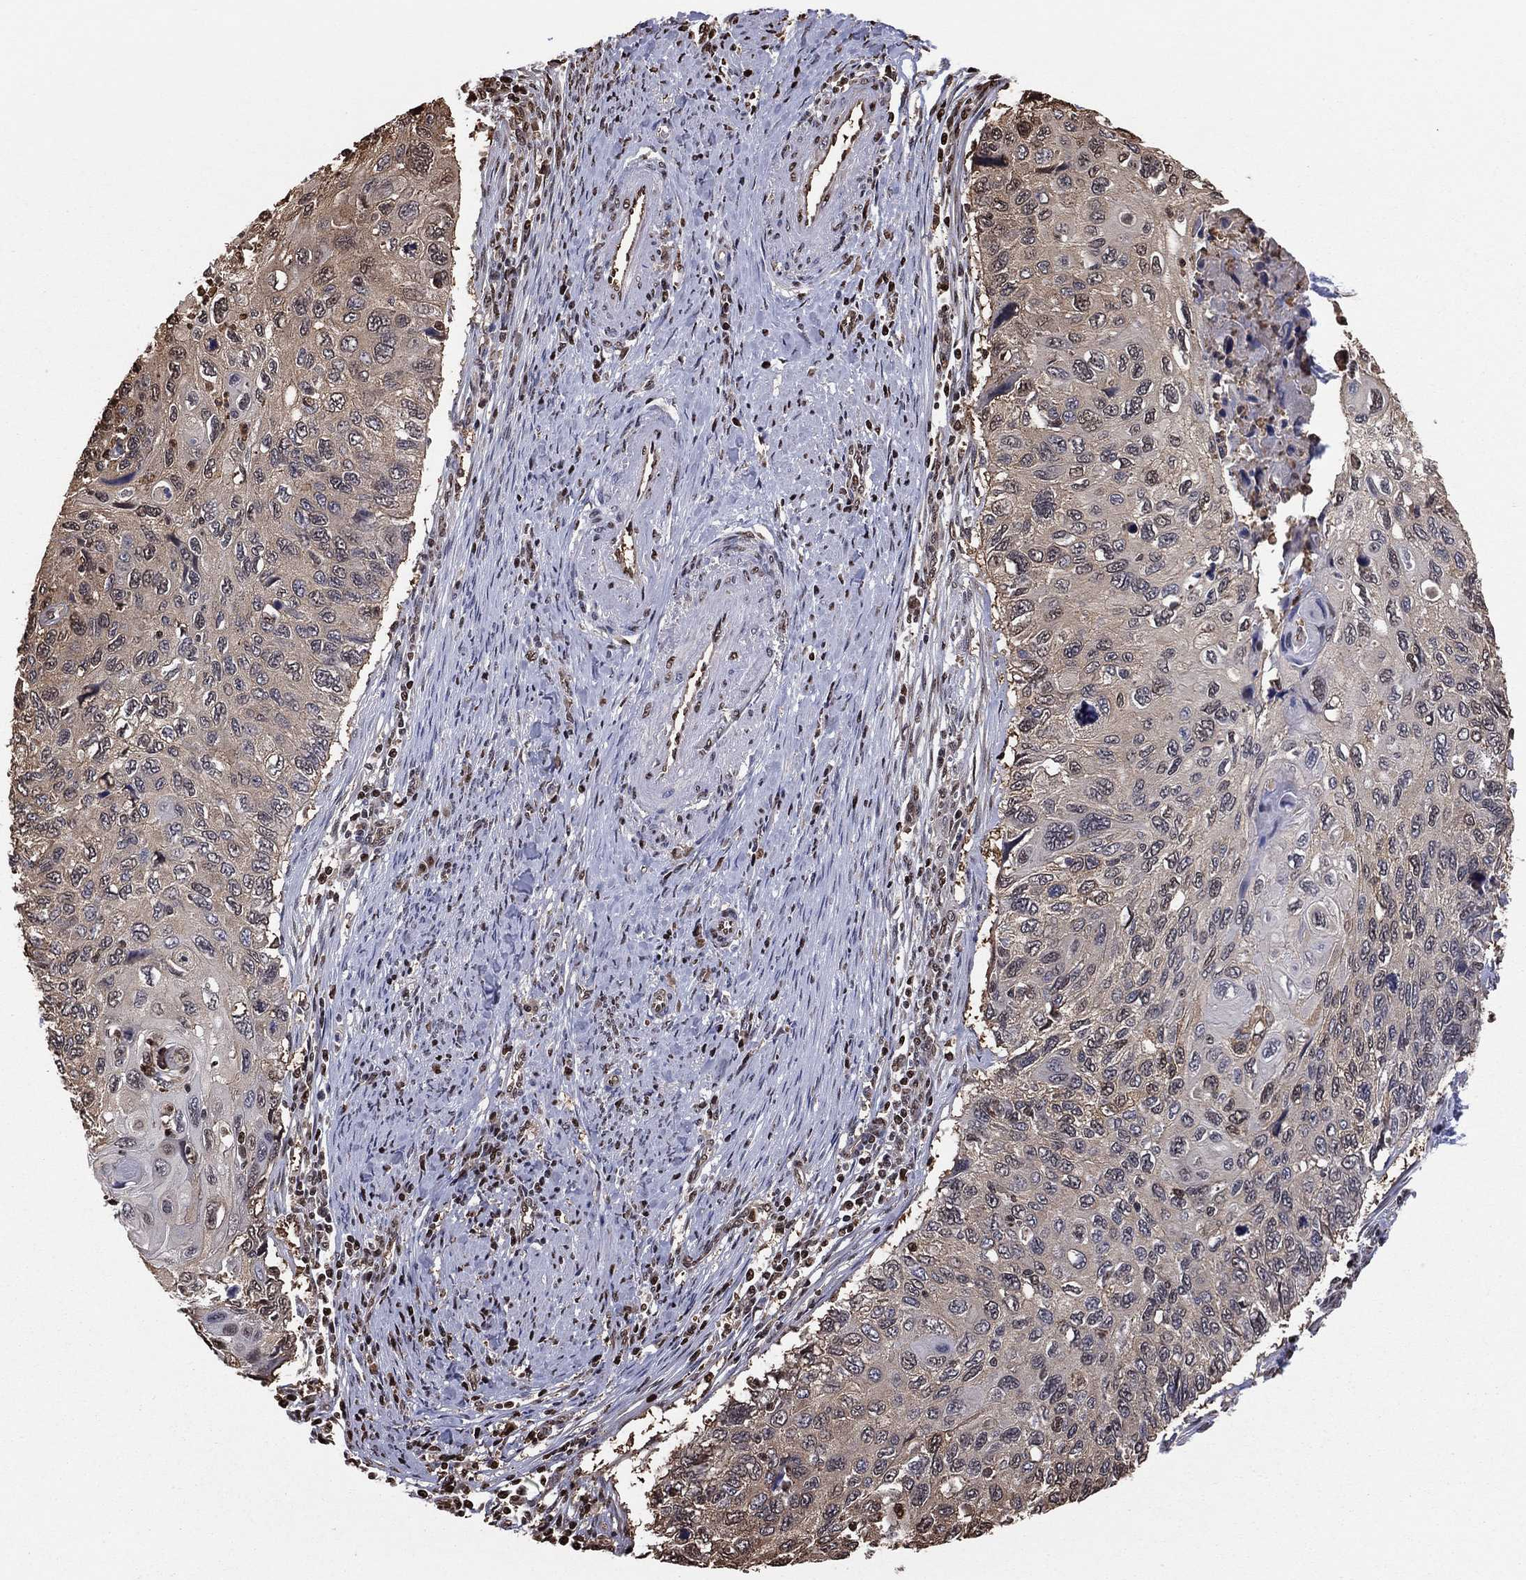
{"staining": {"intensity": "weak", "quantity": "25%-75%", "location": "cytoplasmic/membranous"}, "tissue": "cervical cancer", "cell_type": "Tumor cells", "image_type": "cancer", "snomed": [{"axis": "morphology", "description": "Squamous cell carcinoma, NOS"}, {"axis": "topography", "description": "Cervix"}], "caption": "The micrograph exhibits a brown stain indicating the presence of a protein in the cytoplasmic/membranous of tumor cells in squamous cell carcinoma (cervical).", "gene": "GAPDH", "patient": {"sex": "female", "age": 70}}